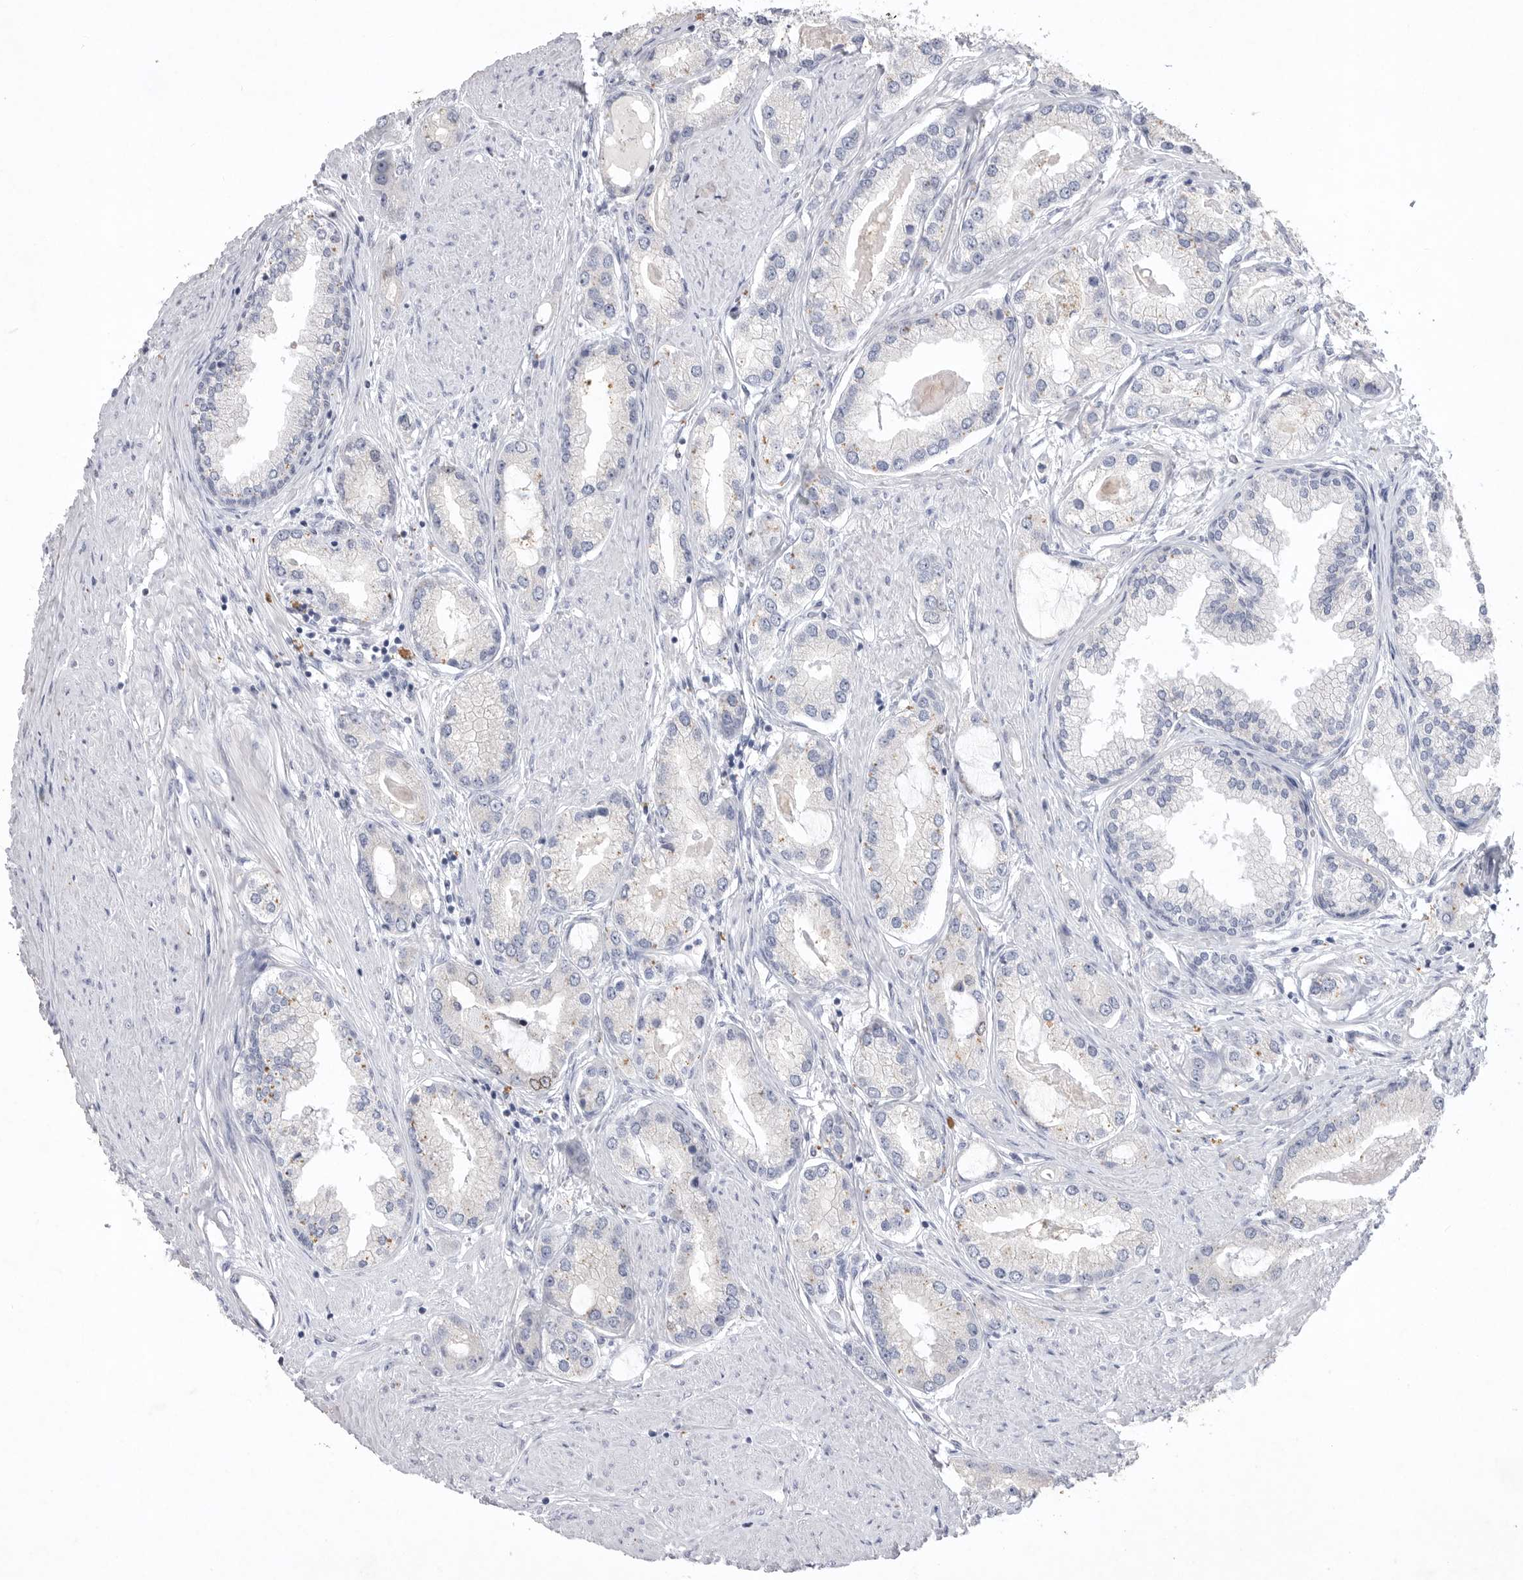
{"staining": {"intensity": "negative", "quantity": "none", "location": "none"}, "tissue": "prostate cancer", "cell_type": "Tumor cells", "image_type": "cancer", "snomed": [{"axis": "morphology", "description": "Adenocarcinoma, Low grade"}, {"axis": "topography", "description": "Prostate"}], "caption": "This micrograph is of prostate cancer stained with immunohistochemistry (IHC) to label a protein in brown with the nuclei are counter-stained blue. There is no expression in tumor cells.", "gene": "MRPL41", "patient": {"sex": "male", "age": 62}}